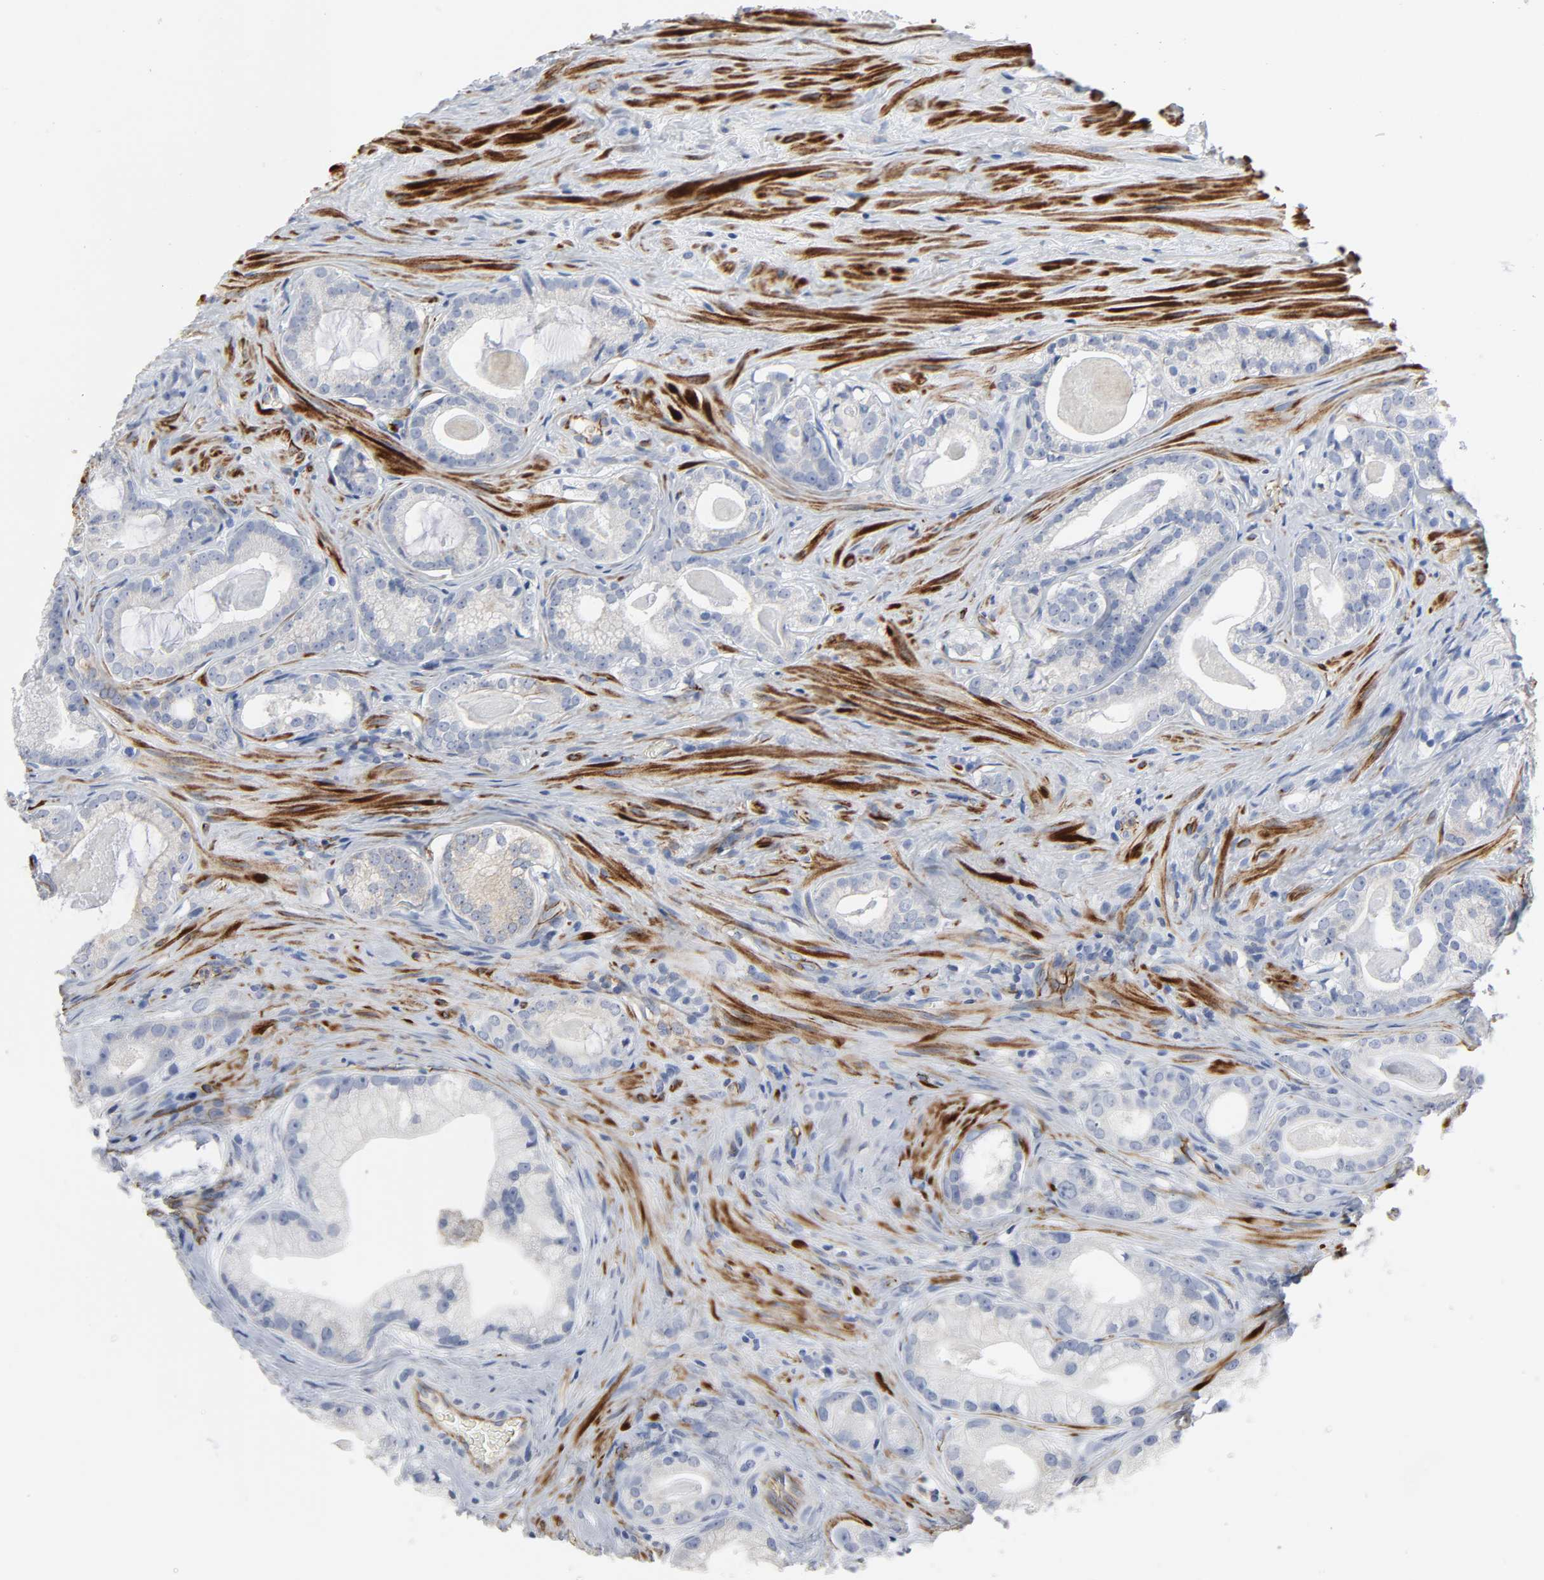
{"staining": {"intensity": "negative", "quantity": "none", "location": "none"}, "tissue": "prostate cancer", "cell_type": "Tumor cells", "image_type": "cancer", "snomed": [{"axis": "morphology", "description": "Adenocarcinoma, Low grade"}, {"axis": "topography", "description": "Prostate"}], "caption": "Immunohistochemical staining of adenocarcinoma (low-grade) (prostate) demonstrates no significant expression in tumor cells. (DAB (3,3'-diaminobenzidine) immunohistochemistry (IHC) visualized using brightfield microscopy, high magnification).", "gene": "PECAM1", "patient": {"sex": "male", "age": 59}}